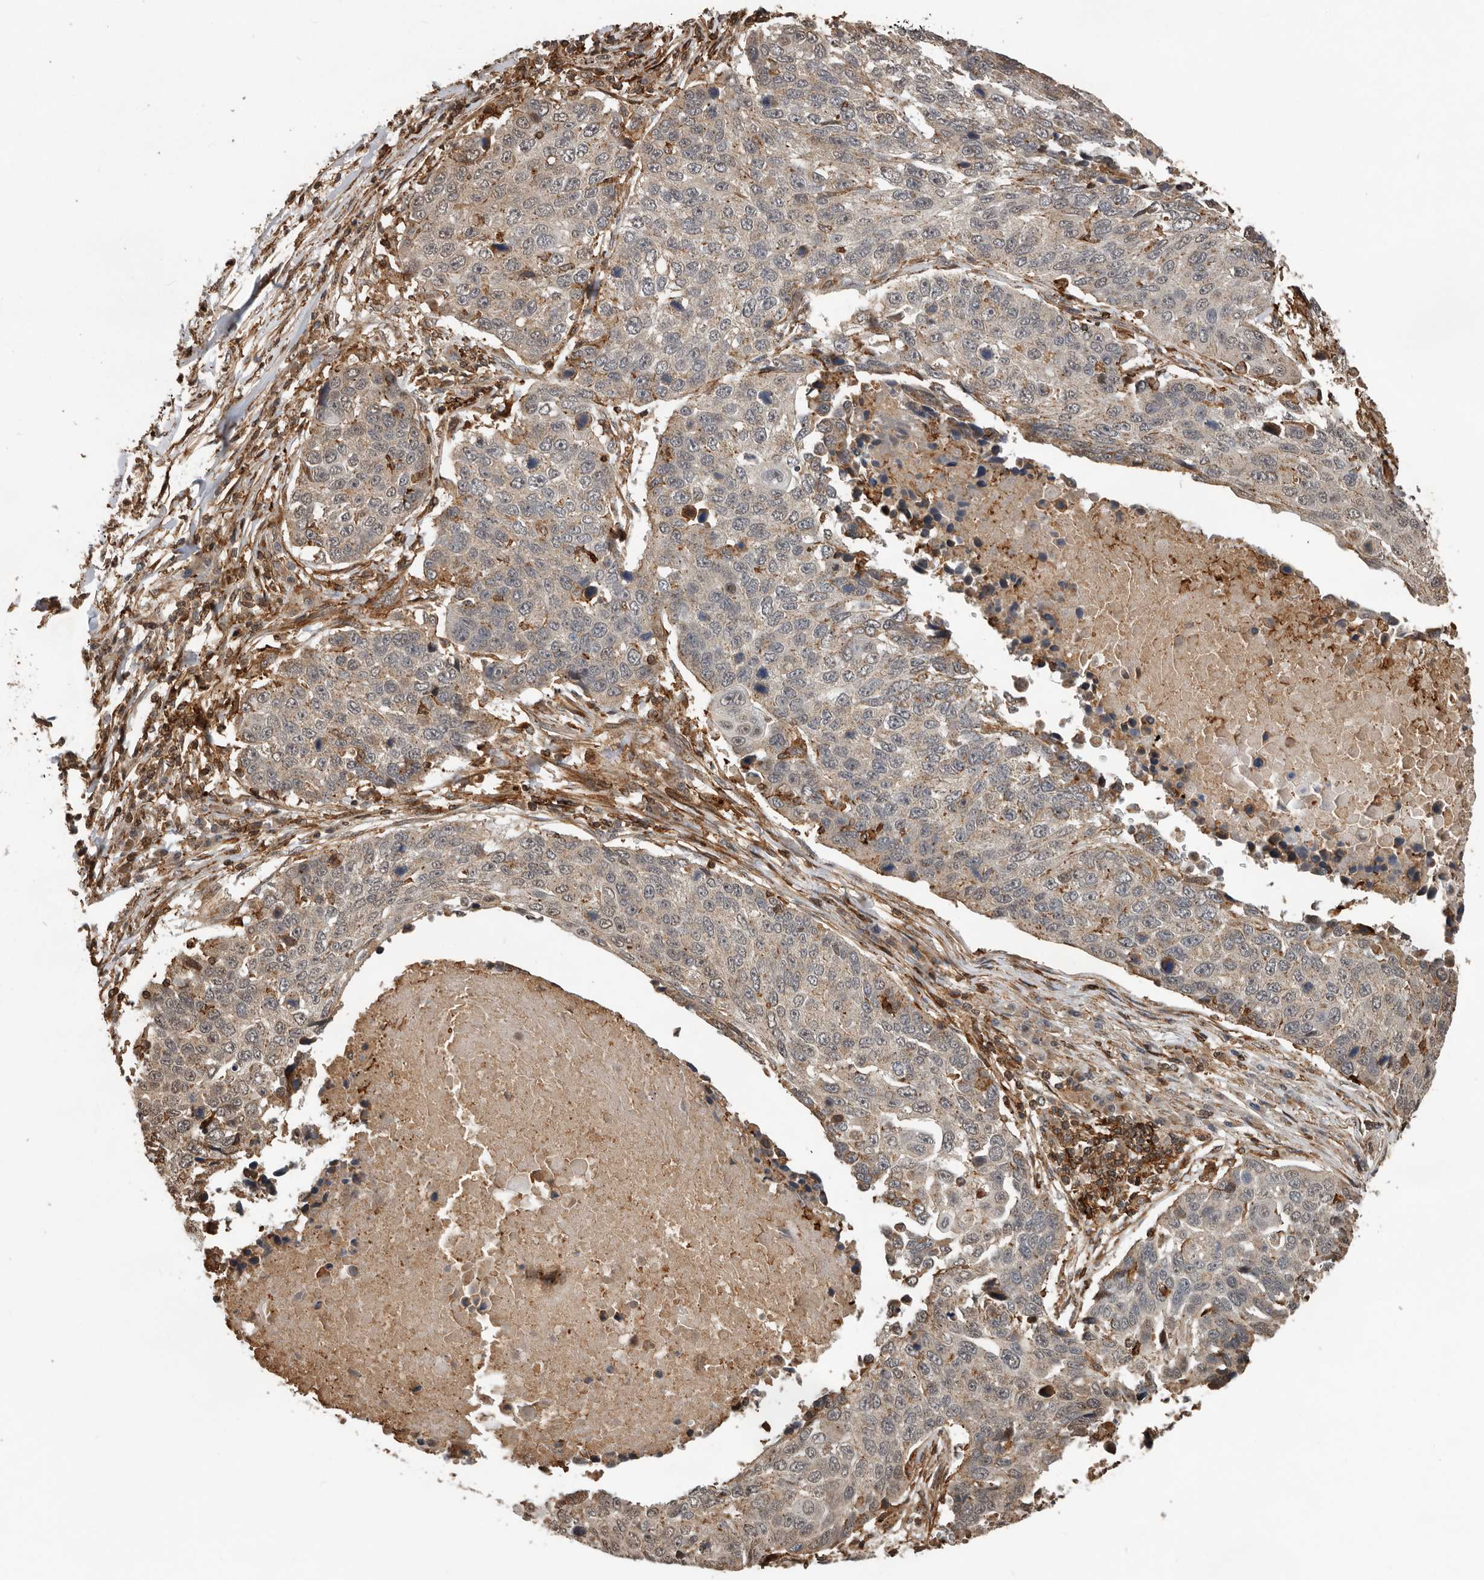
{"staining": {"intensity": "weak", "quantity": "<25%", "location": "cytoplasmic/membranous"}, "tissue": "lung cancer", "cell_type": "Tumor cells", "image_type": "cancer", "snomed": [{"axis": "morphology", "description": "Squamous cell carcinoma, NOS"}, {"axis": "topography", "description": "Lung"}], "caption": "An immunohistochemistry (IHC) photomicrograph of lung cancer is shown. There is no staining in tumor cells of lung cancer. (DAB immunohistochemistry (IHC), high magnification).", "gene": "RNF157", "patient": {"sex": "male", "age": 66}}